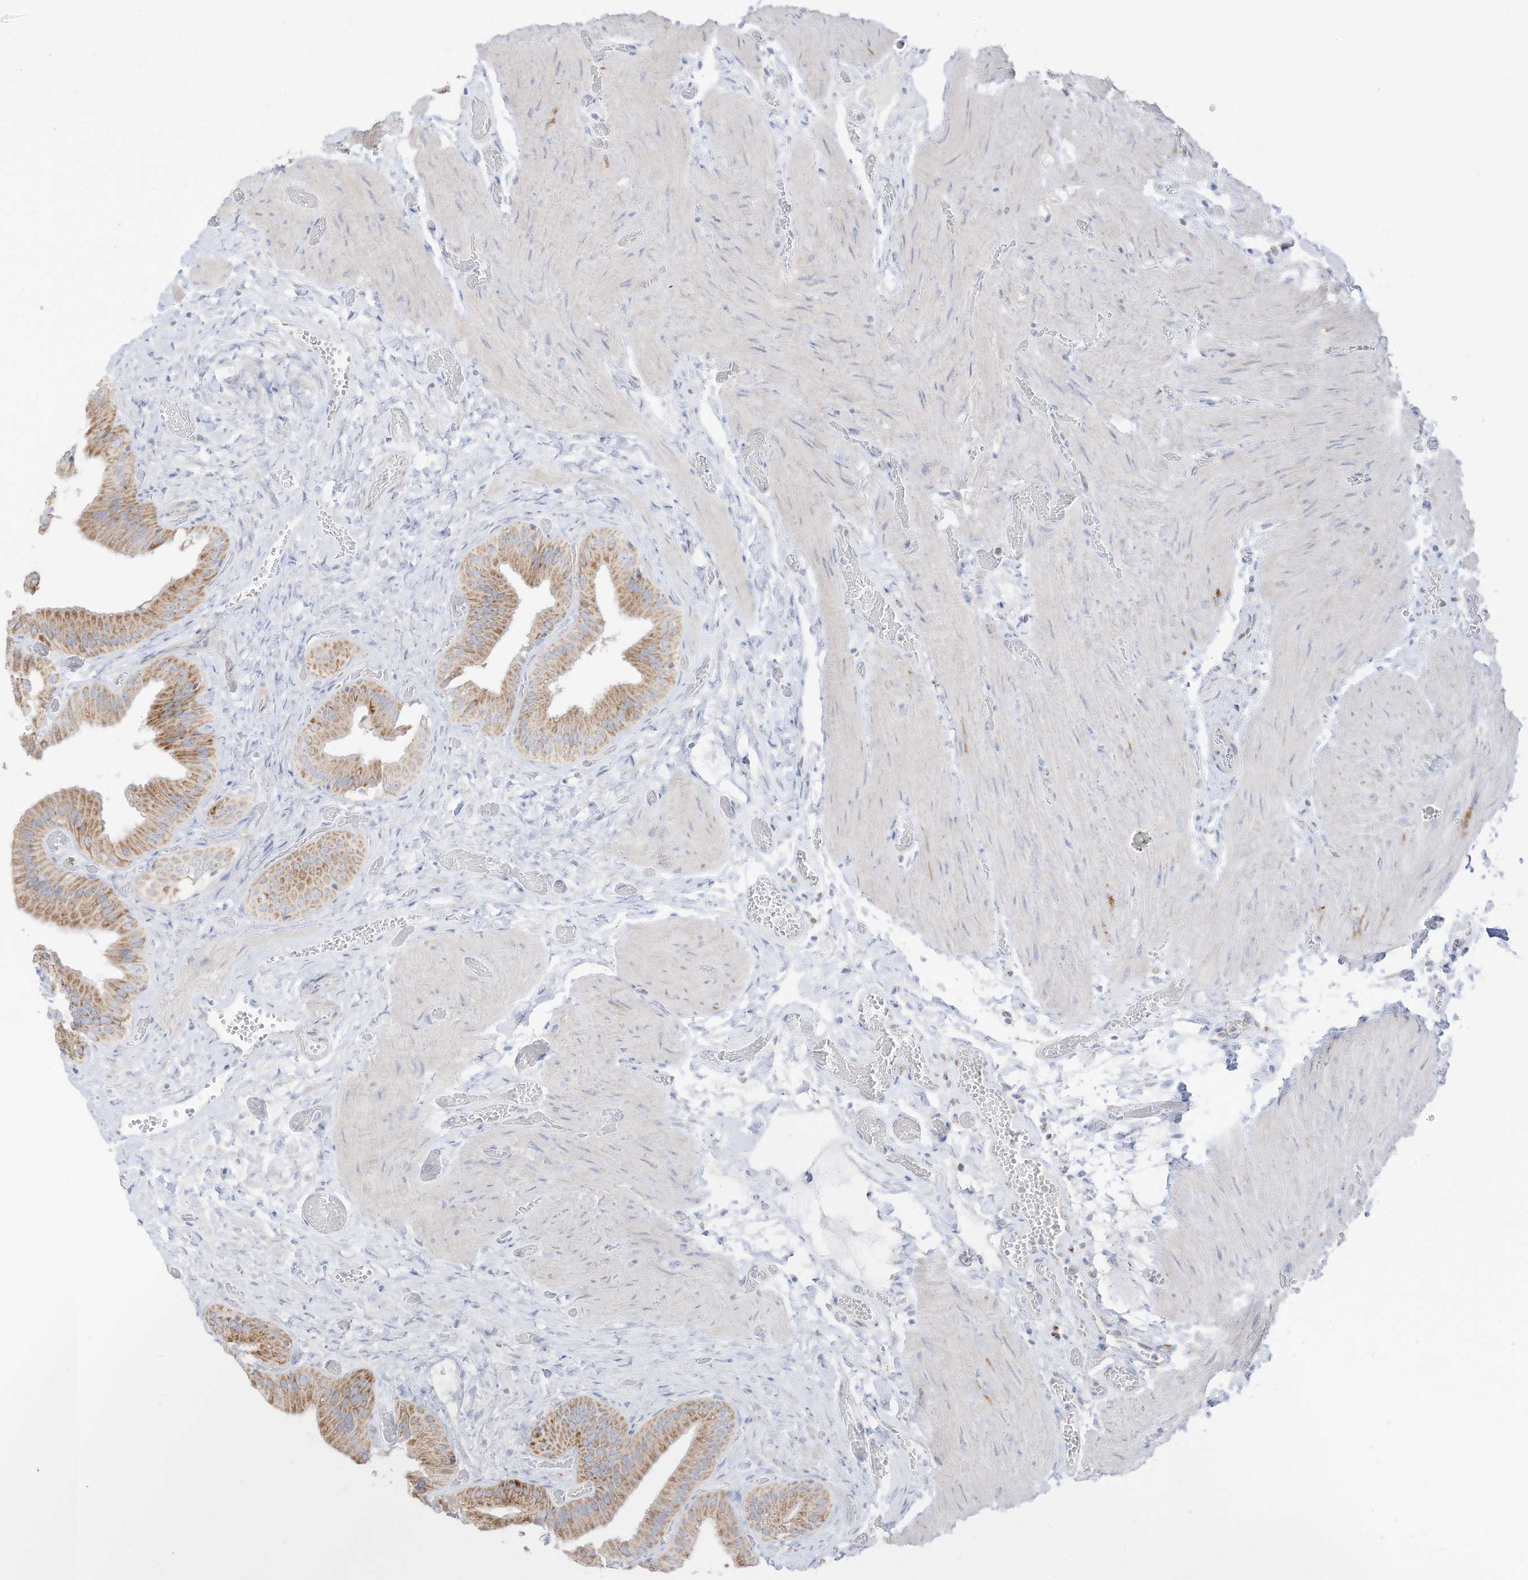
{"staining": {"intensity": "moderate", "quantity": ">75%", "location": "cytoplasmic/membranous"}, "tissue": "gallbladder", "cell_type": "Glandular cells", "image_type": "normal", "snomed": [{"axis": "morphology", "description": "Normal tissue, NOS"}, {"axis": "topography", "description": "Gallbladder"}], "caption": "Glandular cells show moderate cytoplasmic/membranous staining in about >75% of cells in unremarkable gallbladder.", "gene": "ETHE1", "patient": {"sex": "female", "age": 64}}